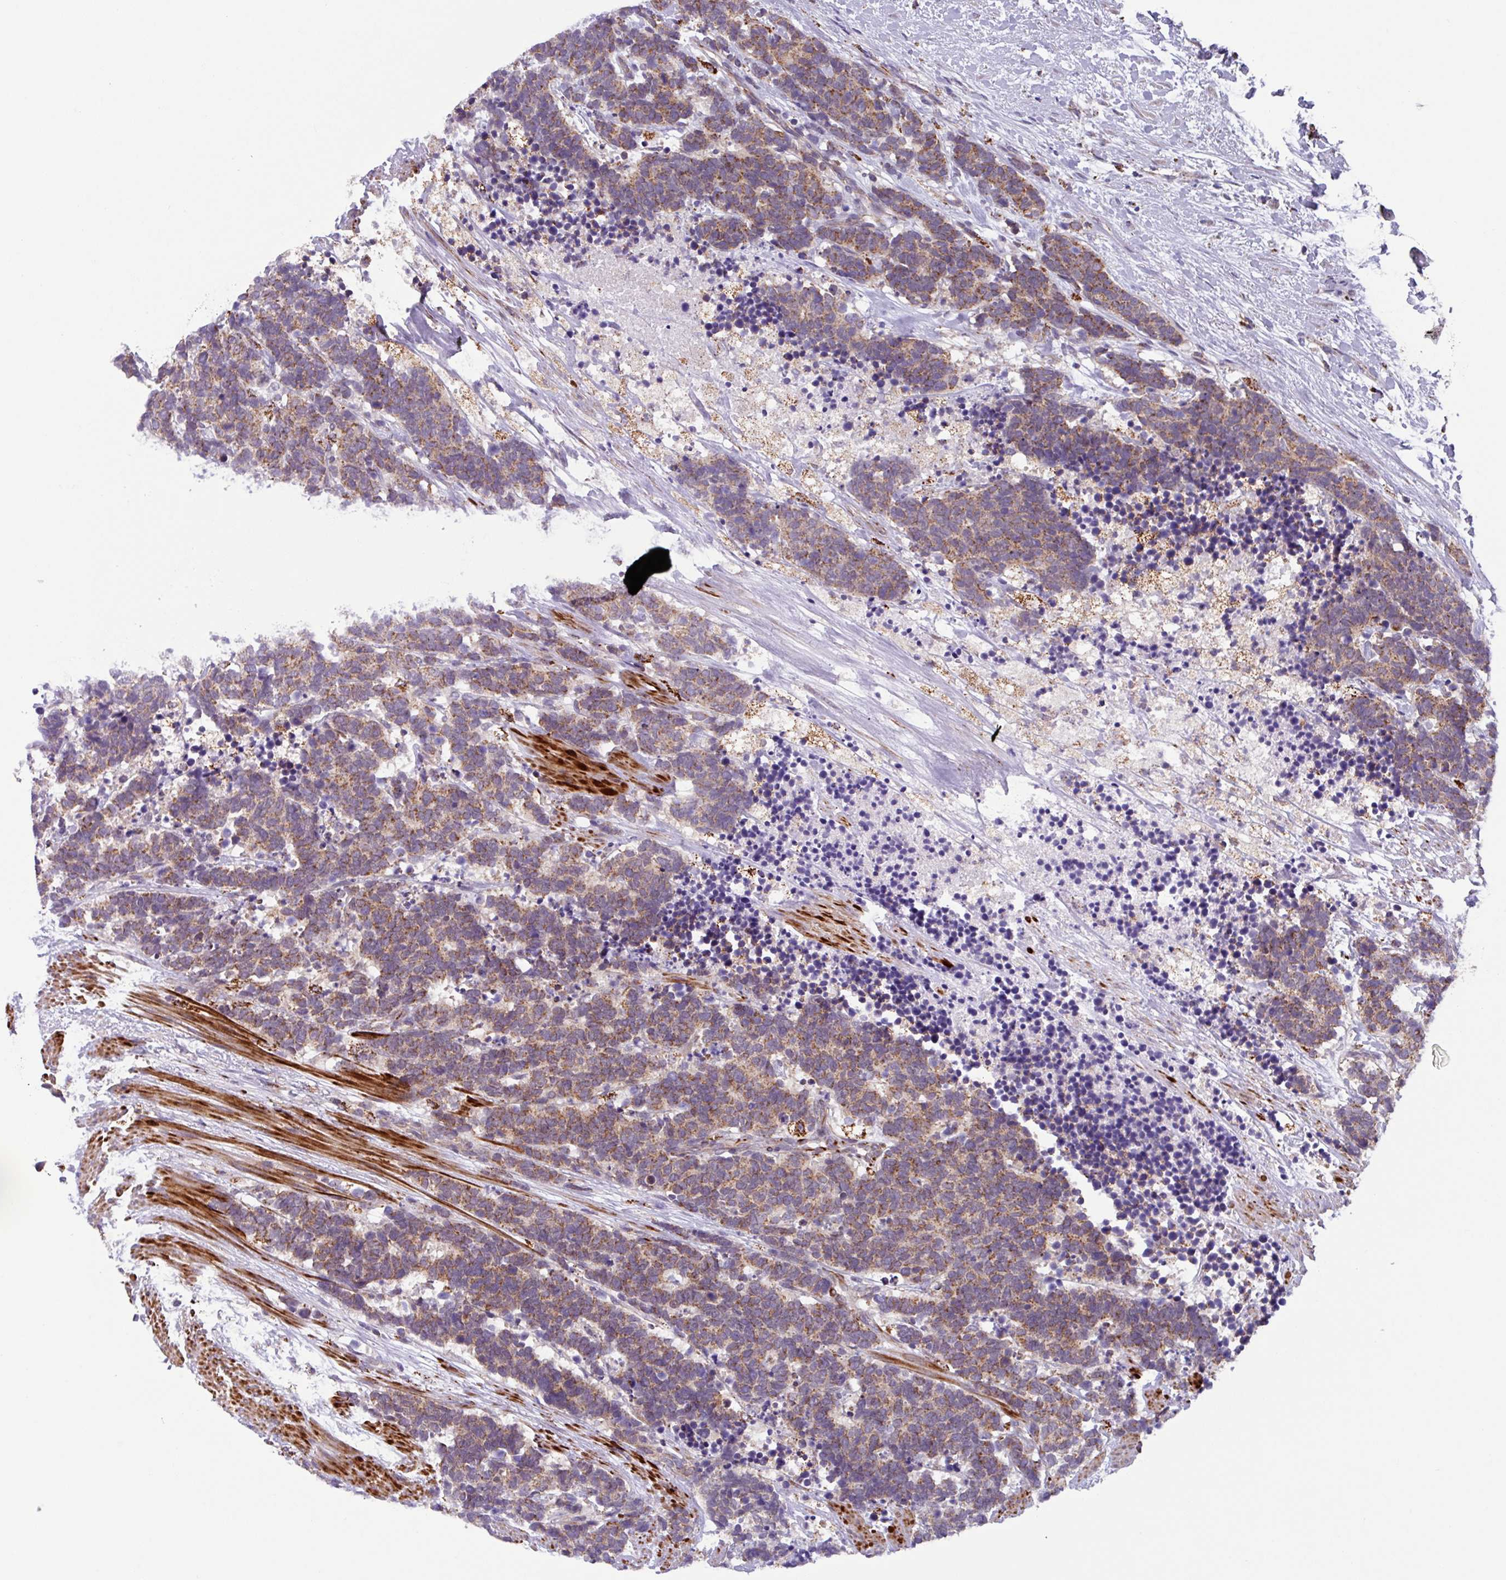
{"staining": {"intensity": "moderate", "quantity": ">75%", "location": "cytoplasmic/membranous"}, "tissue": "carcinoid", "cell_type": "Tumor cells", "image_type": "cancer", "snomed": [{"axis": "morphology", "description": "Carcinoma, NOS"}, {"axis": "morphology", "description": "Carcinoid, malignant, NOS"}, {"axis": "topography", "description": "Prostate"}], "caption": "Protein staining reveals moderate cytoplasmic/membranous positivity in approximately >75% of tumor cells in carcinoma.", "gene": "AKIRIN1", "patient": {"sex": "male", "age": 57}}